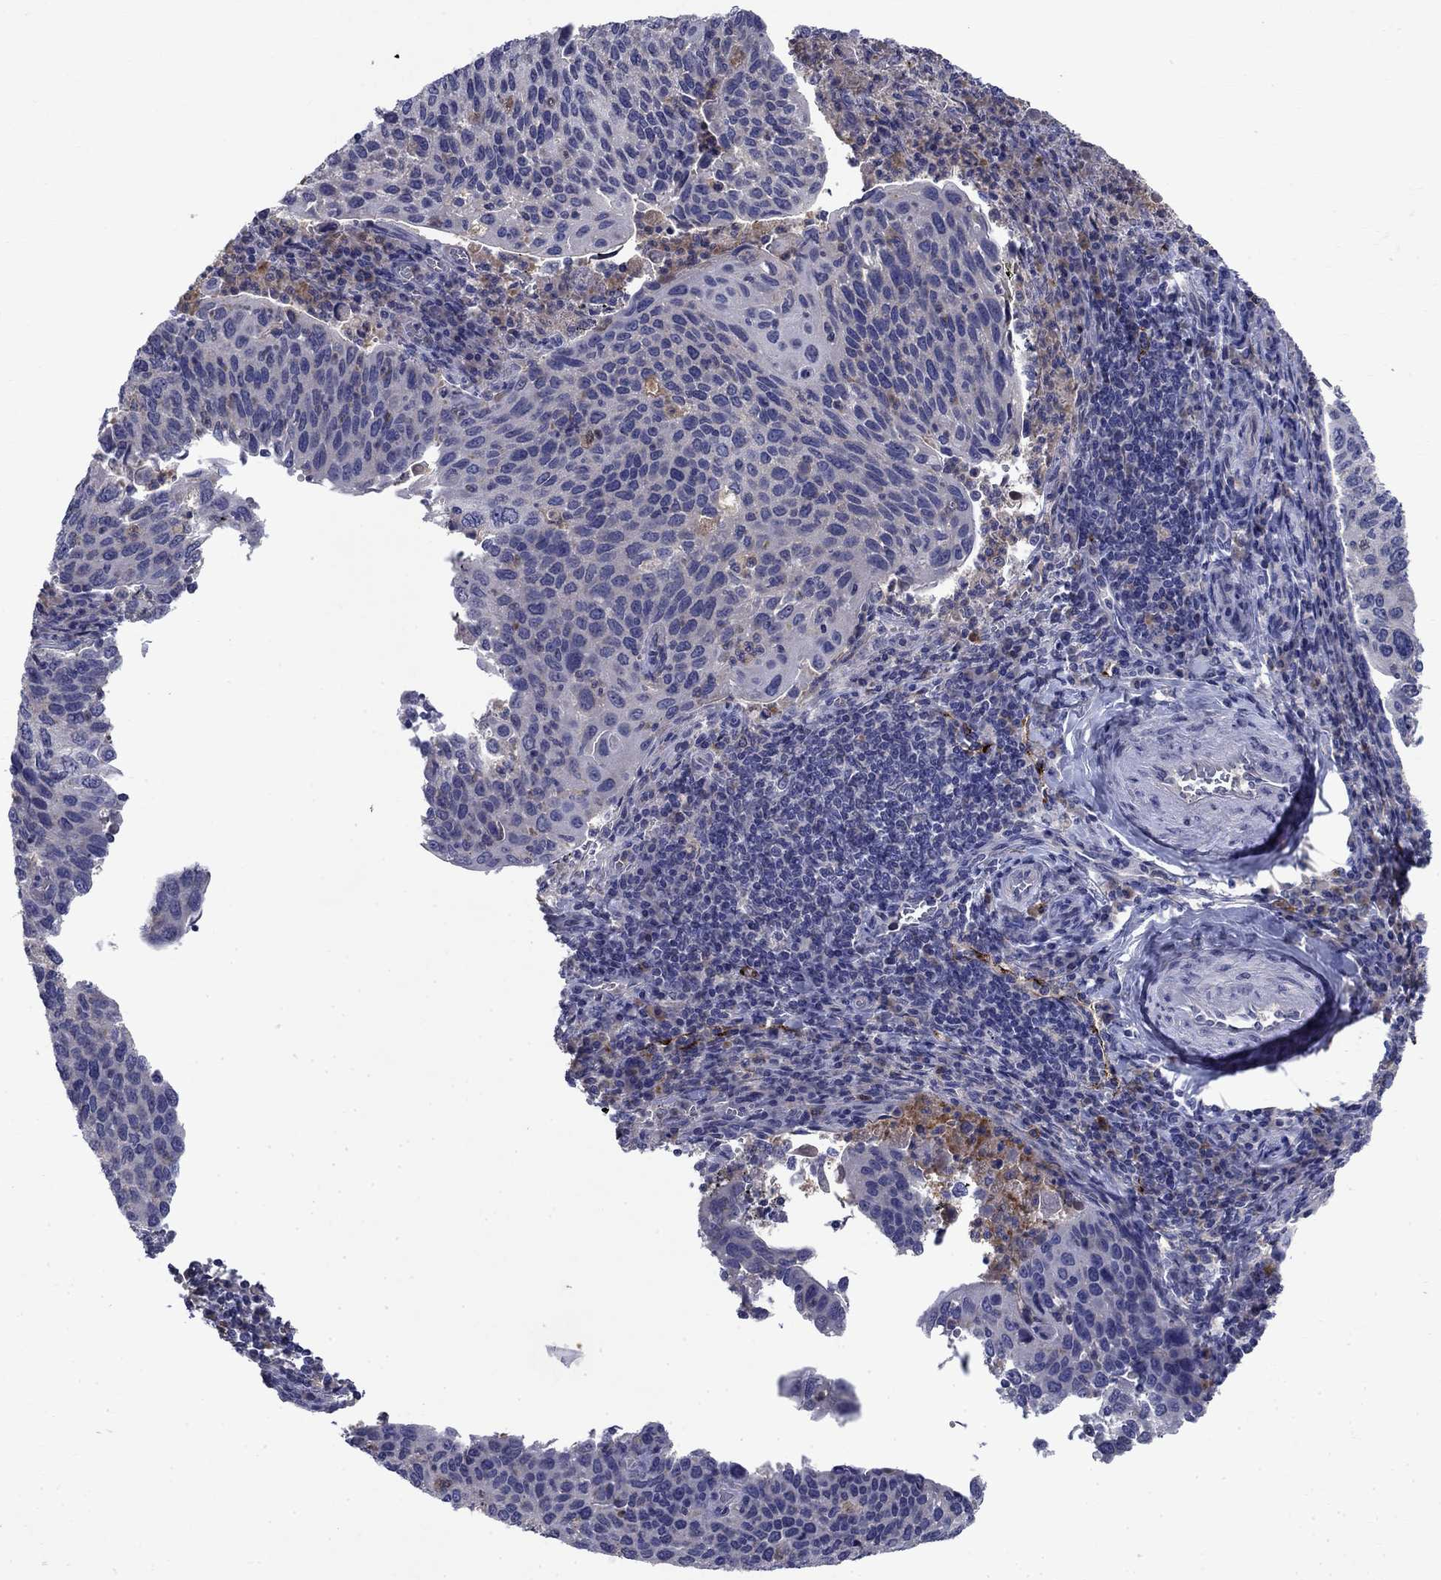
{"staining": {"intensity": "negative", "quantity": "none", "location": "none"}, "tissue": "cervical cancer", "cell_type": "Tumor cells", "image_type": "cancer", "snomed": [{"axis": "morphology", "description": "Squamous cell carcinoma, NOS"}, {"axis": "topography", "description": "Cervix"}], "caption": "Immunohistochemistry photomicrograph of neoplastic tissue: squamous cell carcinoma (cervical) stained with DAB (3,3'-diaminobenzidine) demonstrates no significant protein staining in tumor cells. The staining is performed using DAB (3,3'-diaminobenzidine) brown chromogen with nuclei counter-stained in using hematoxylin.", "gene": "STAB2", "patient": {"sex": "female", "age": 54}}